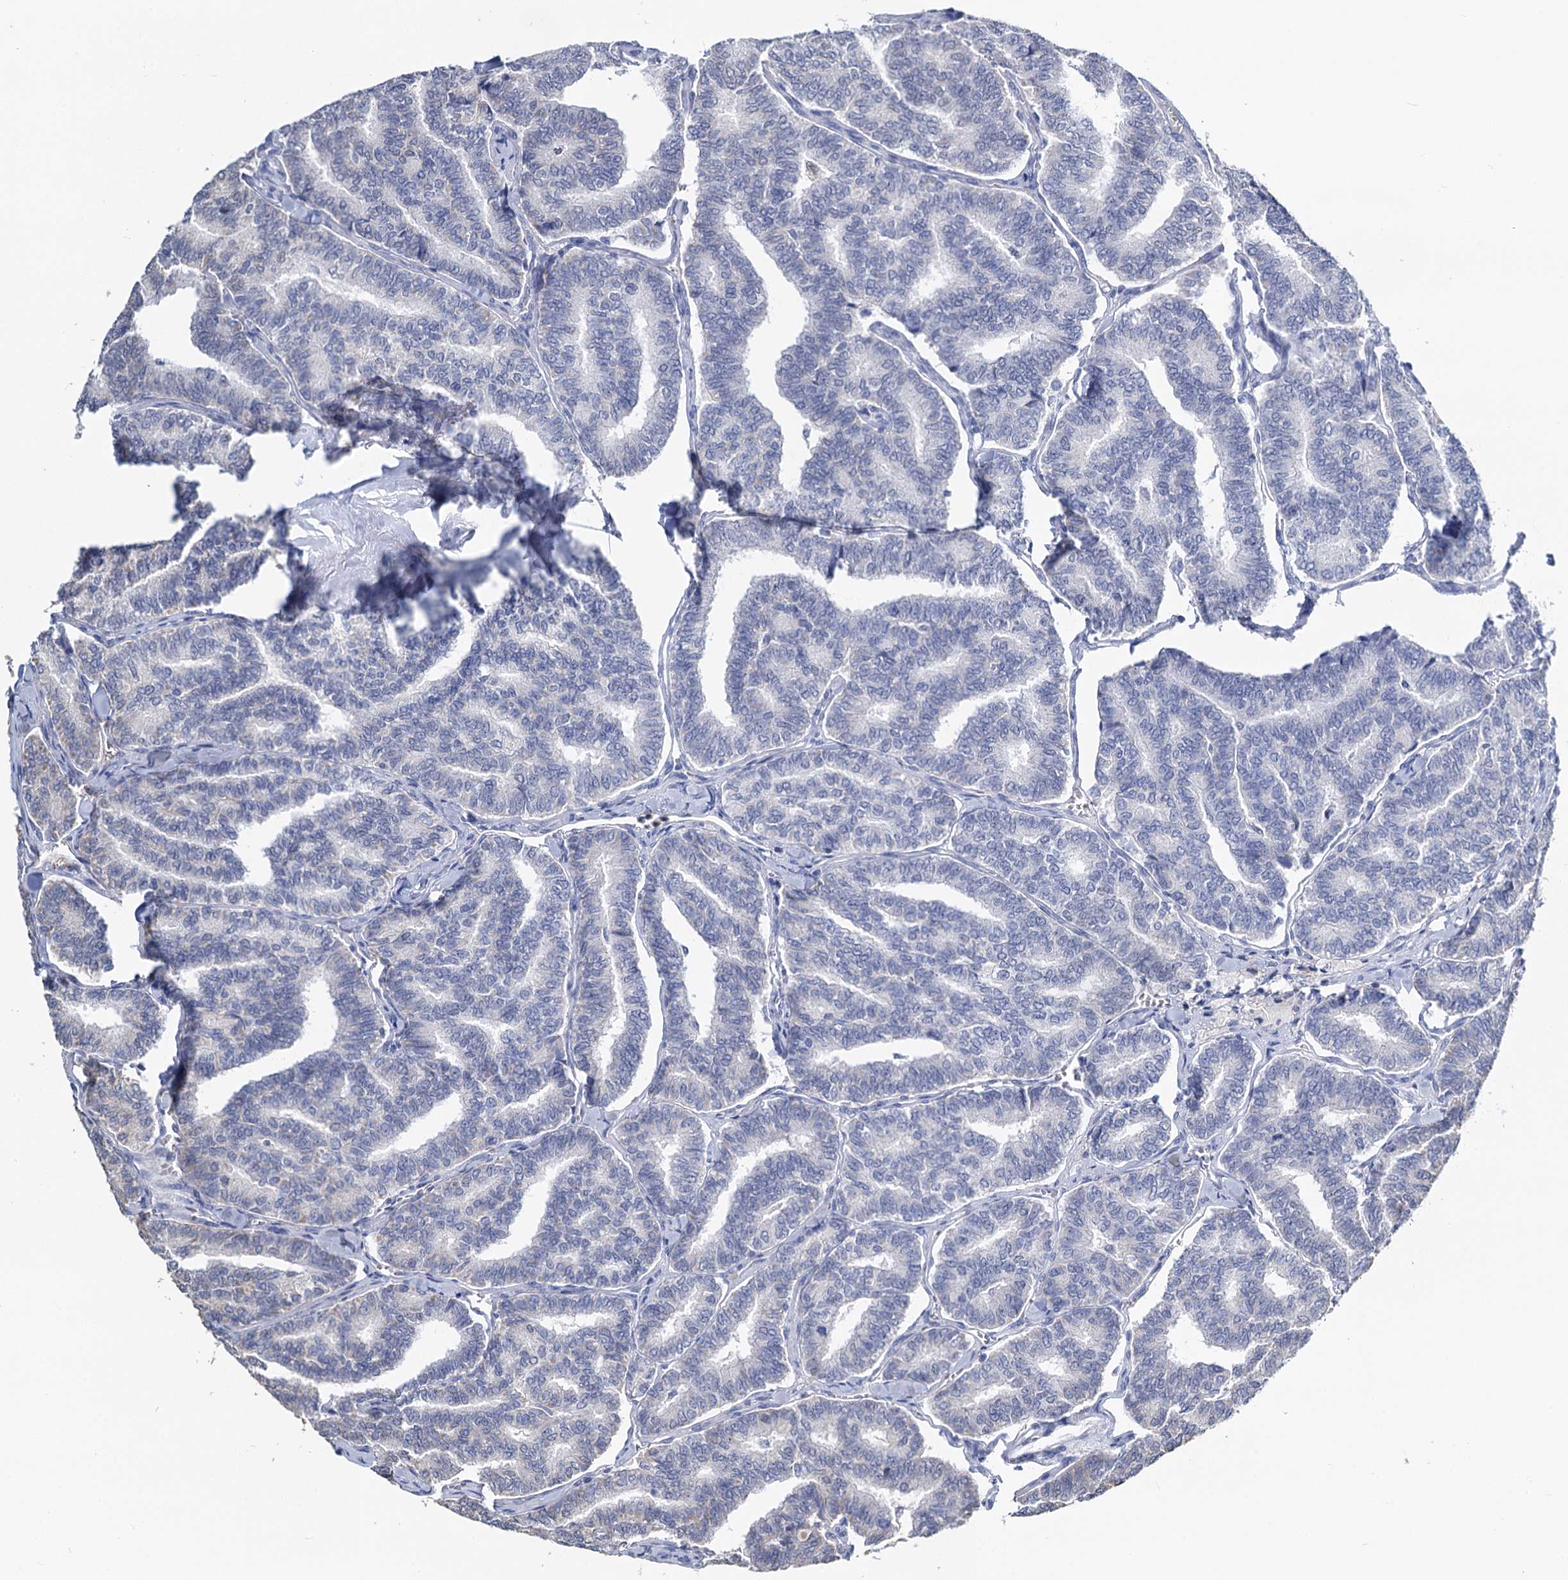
{"staining": {"intensity": "negative", "quantity": "none", "location": "none"}, "tissue": "thyroid cancer", "cell_type": "Tumor cells", "image_type": "cancer", "snomed": [{"axis": "morphology", "description": "Papillary adenocarcinoma, NOS"}, {"axis": "topography", "description": "Thyroid gland"}], "caption": "High power microscopy photomicrograph of an immunohistochemistry photomicrograph of thyroid papillary adenocarcinoma, revealing no significant expression in tumor cells. (Stains: DAB immunohistochemistry with hematoxylin counter stain, Microscopy: brightfield microscopy at high magnification).", "gene": "ALKBH7", "patient": {"sex": "female", "age": 35}}